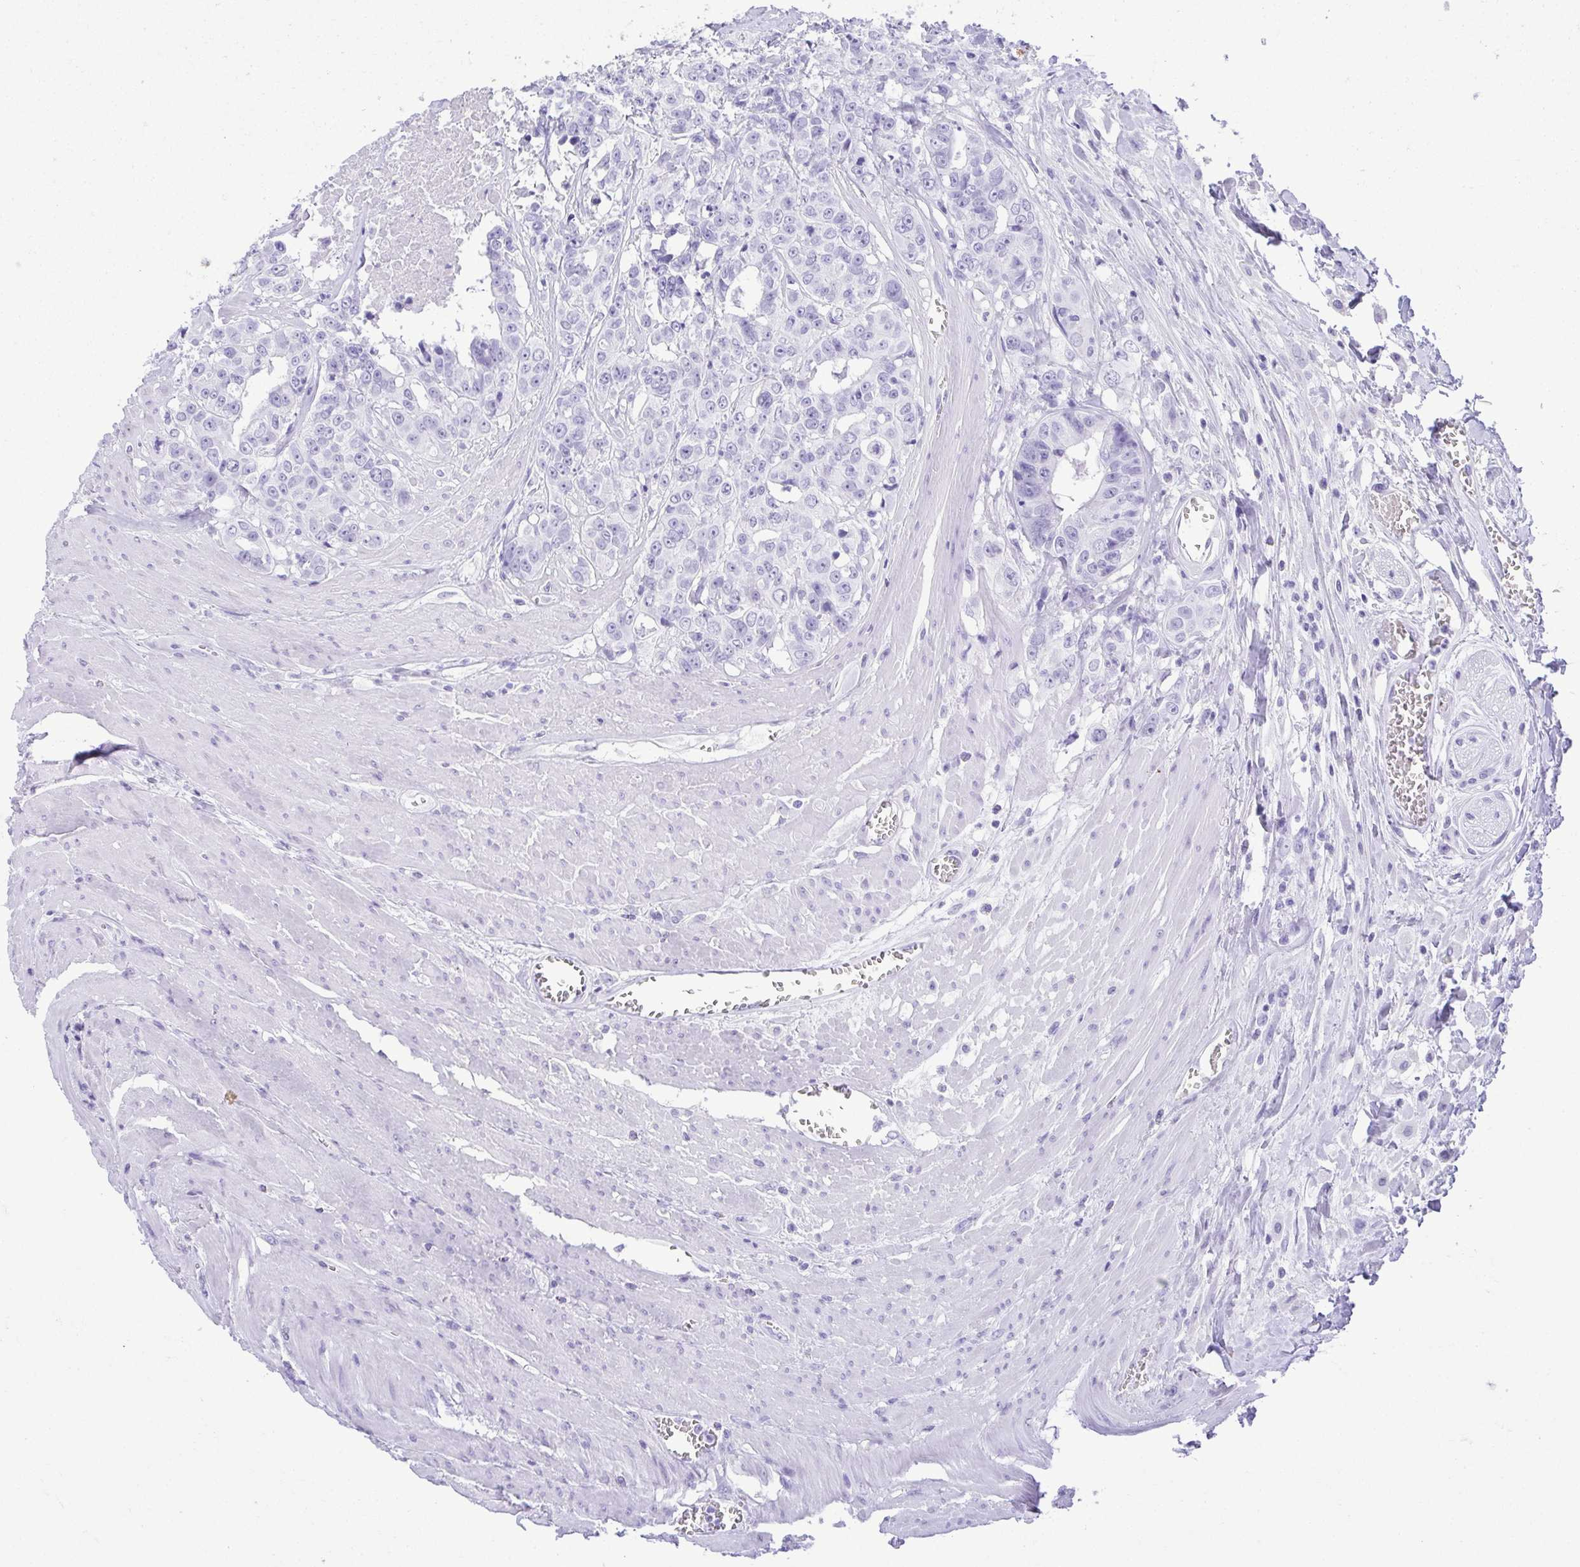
{"staining": {"intensity": "negative", "quantity": "none", "location": "none"}, "tissue": "colorectal cancer", "cell_type": "Tumor cells", "image_type": "cancer", "snomed": [{"axis": "morphology", "description": "Adenocarcinoma, NOS"}, {"axis": "topography", "description": "Rectum"}], "caption": "Immunohistochemical staining of human adenocarcinoma (colorectal) shows no significant staining in tumor cells. (Brightfield microscopy of DAB (3,3'-diaminobenzidine) IHC at high magnification).", "gene": "CDSN", "patient": {"sex": "female", "age": 62}}